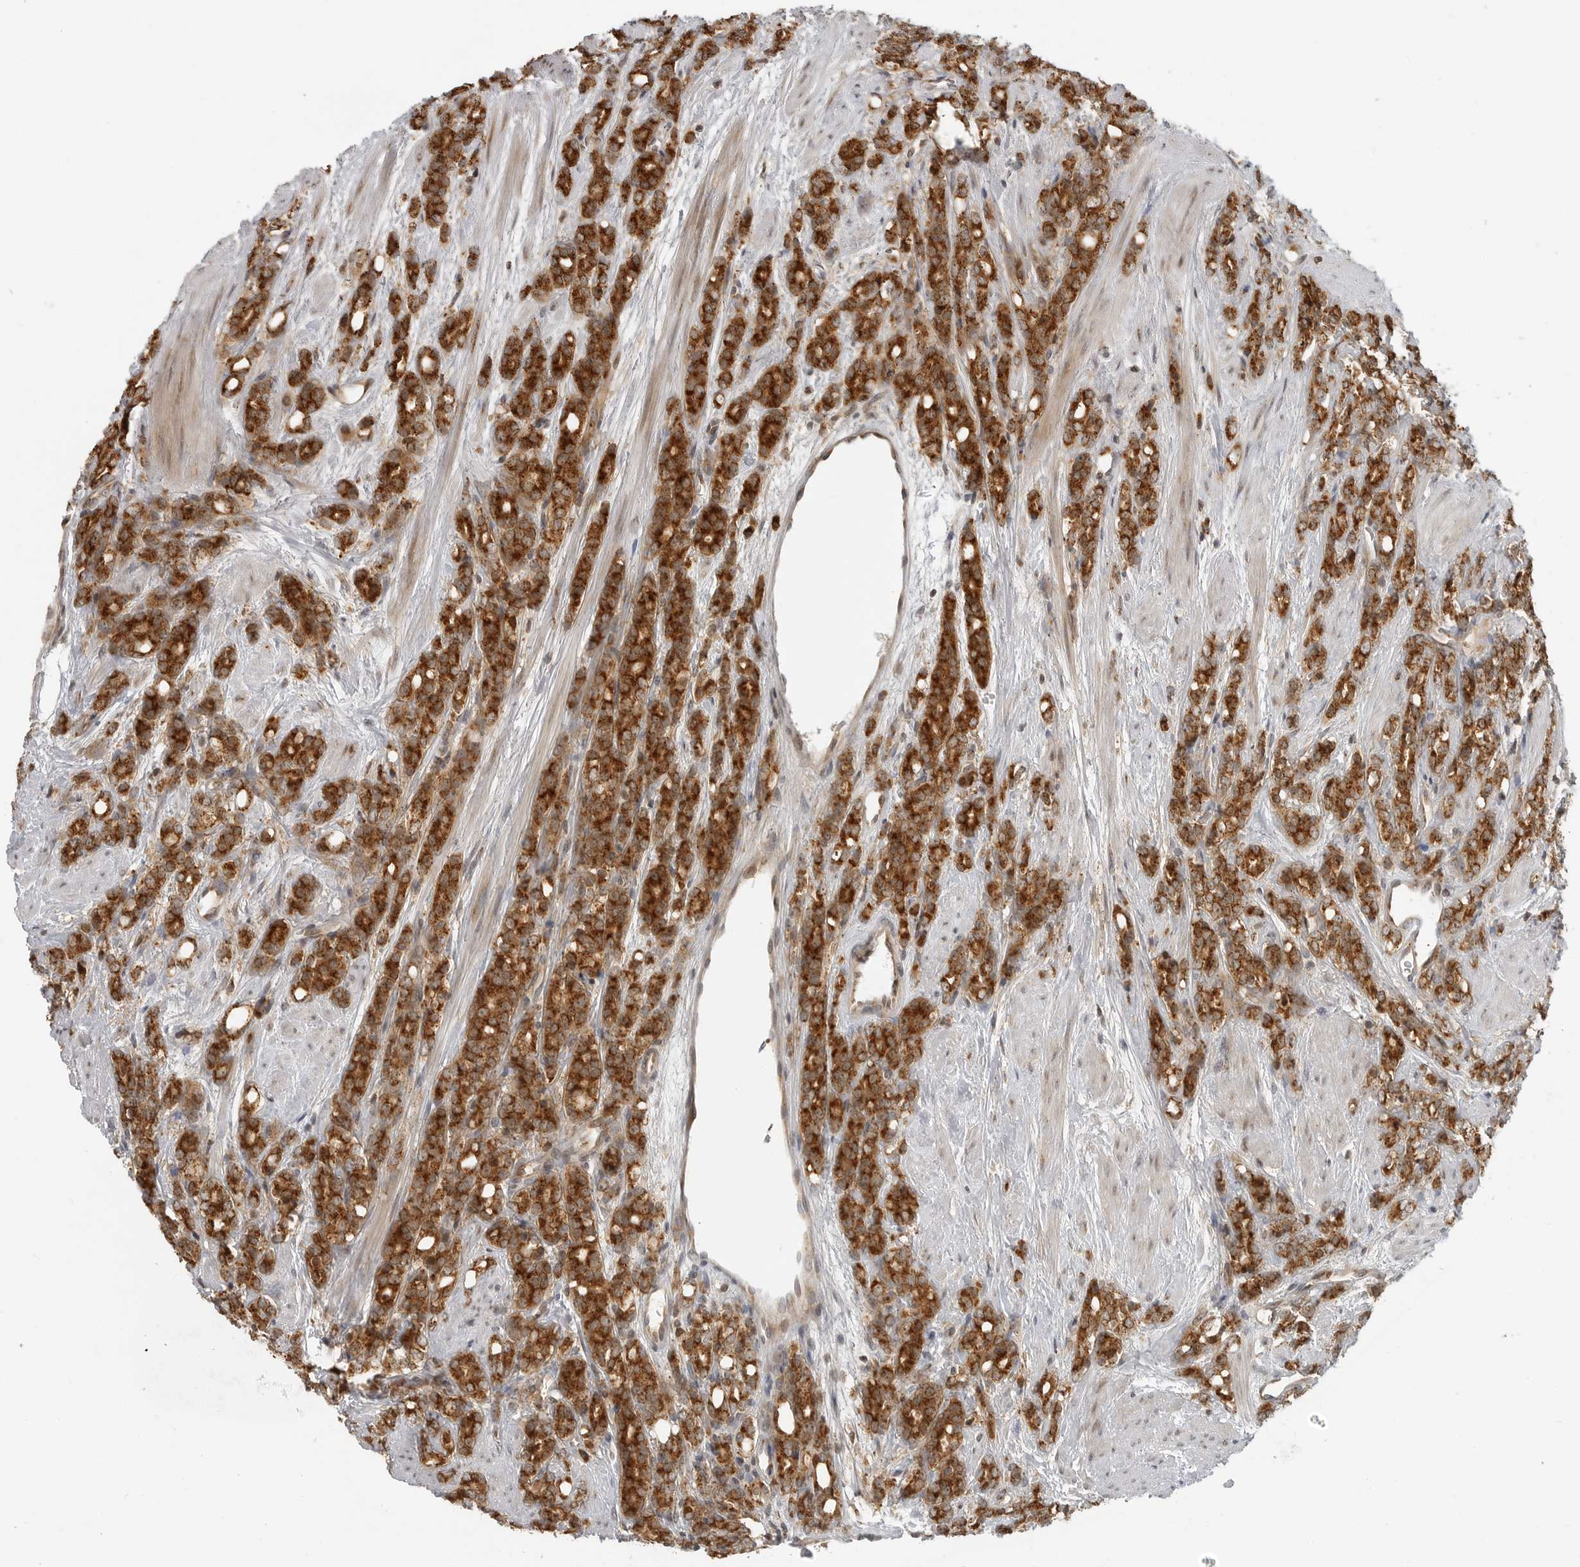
{"staining": {"intensity": "strong", "quantity": ">75%", "location": "cytoplasmic/membranous"}, "tissue": "prostate cancer", "cell_type": "Tumor cells", "image_type": "cancer", "snomed": [{"axis": "morphology", "description": "Adenocarcinoma, High grade"}, {"axis": "topography", "description": "Prostate"}], "caption": "Adenocarcinoma (high-grade) (prostate) tissue shows strong cytoplasmic/membranous expression in approximately >75% of tumor cells, visualized by immunohistochemistry.", "gene": "COPA", "patient": {"sex": "male", "age": 62}}